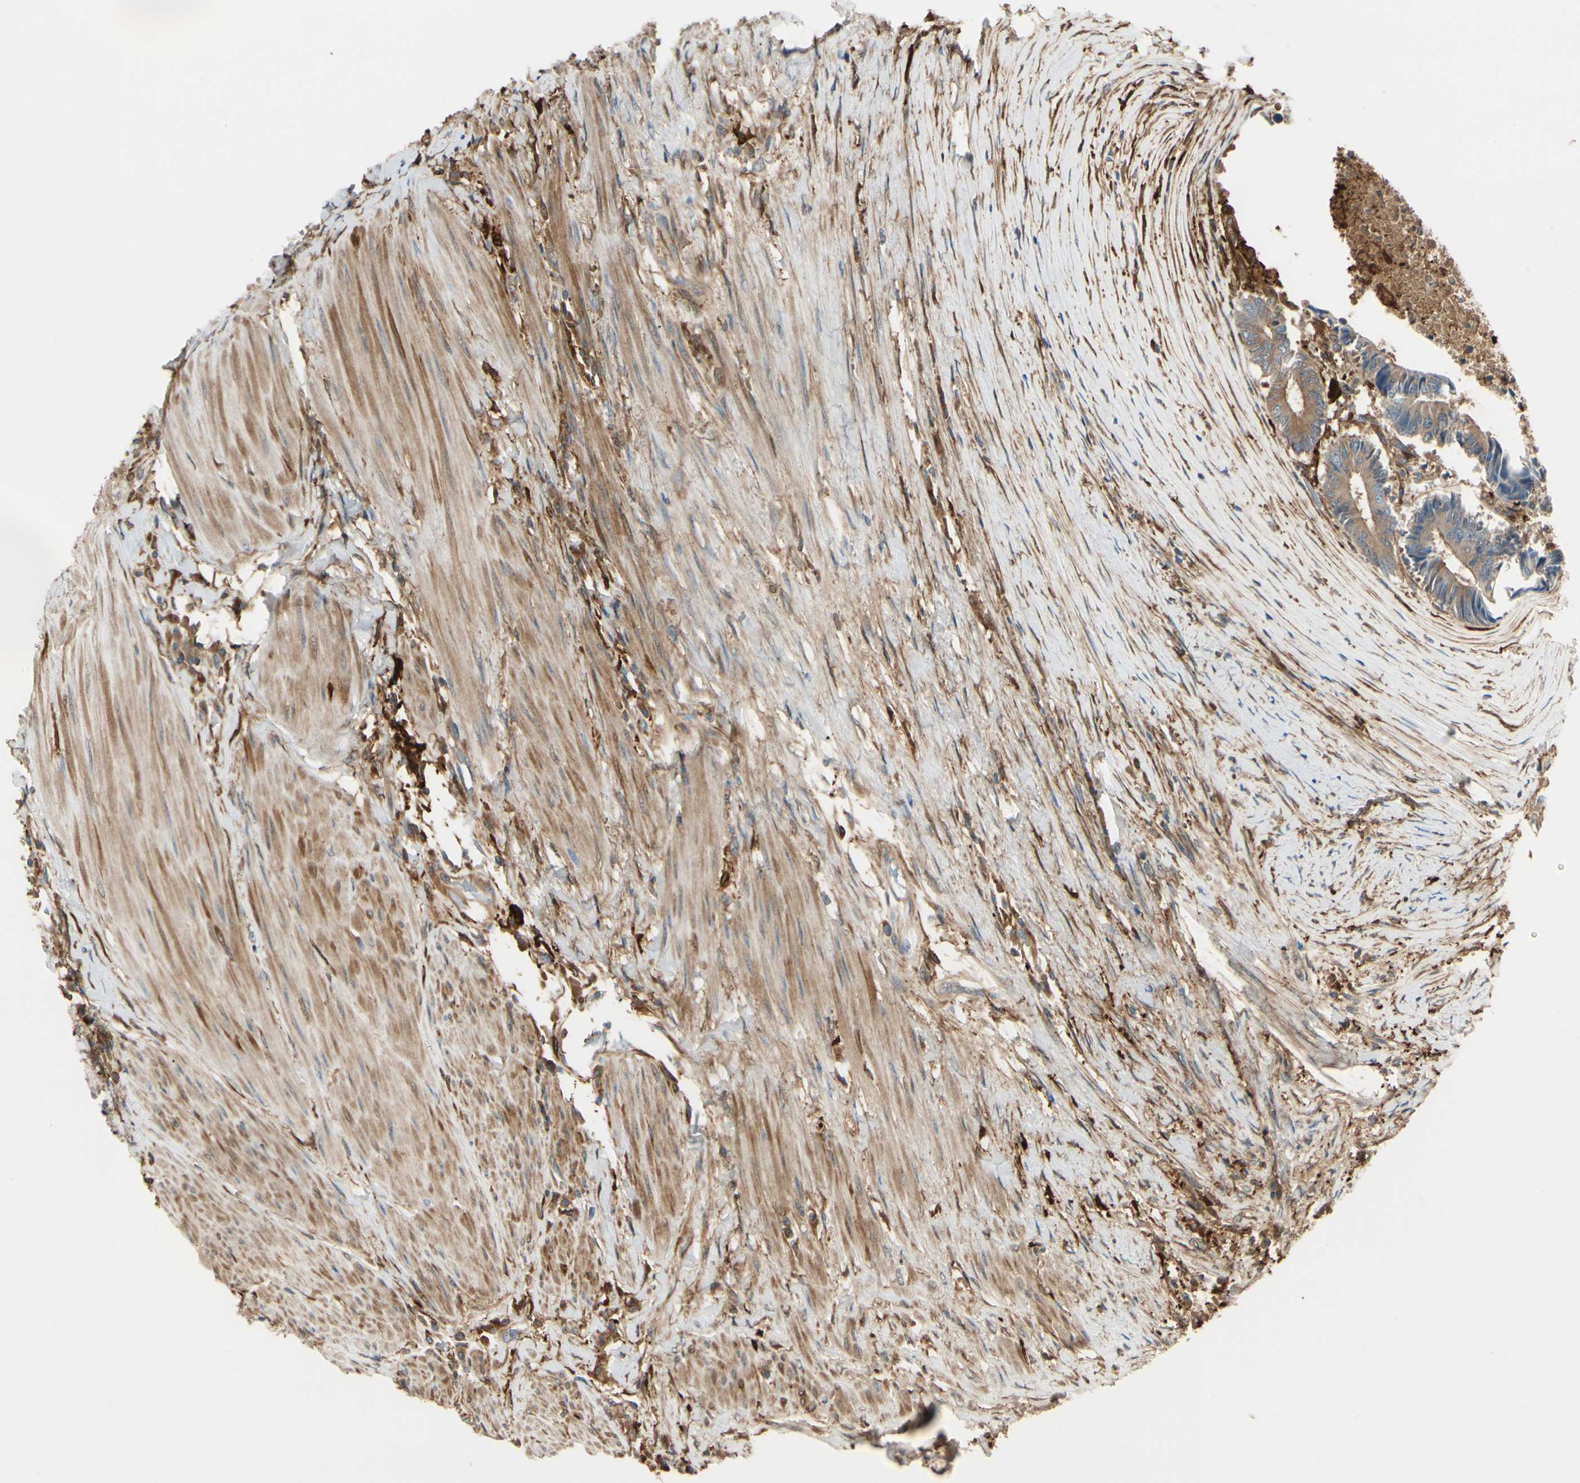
{"staining": {"intensity": "moderate", "quantity": "25%-75%", "location": "cytoplasmic/membranous"}, "tissue": "colorectal cancer", "cell_type": "Tumor cells", "image_type": "cancer", "snomed": [{"axis": "morphology", "description": "Adenocarcinoma, NOS"}, {"axis": "topography", "description": "Rectum"}], "caption": "Immunohistochemical staining of colorectal adenocarcinoma exhibits medium levels of moderate cytoplasmic/membranous positivity in about 25%-75% of tumor cells. The protein is stained brown, and the nuclei are stained in blue (DAB (3,3'-diaminobenzidine) IHC with brightfield microscopy, high magnification).", "gene": "FTH1", "patient": {"sex": "male", "age": 63}}